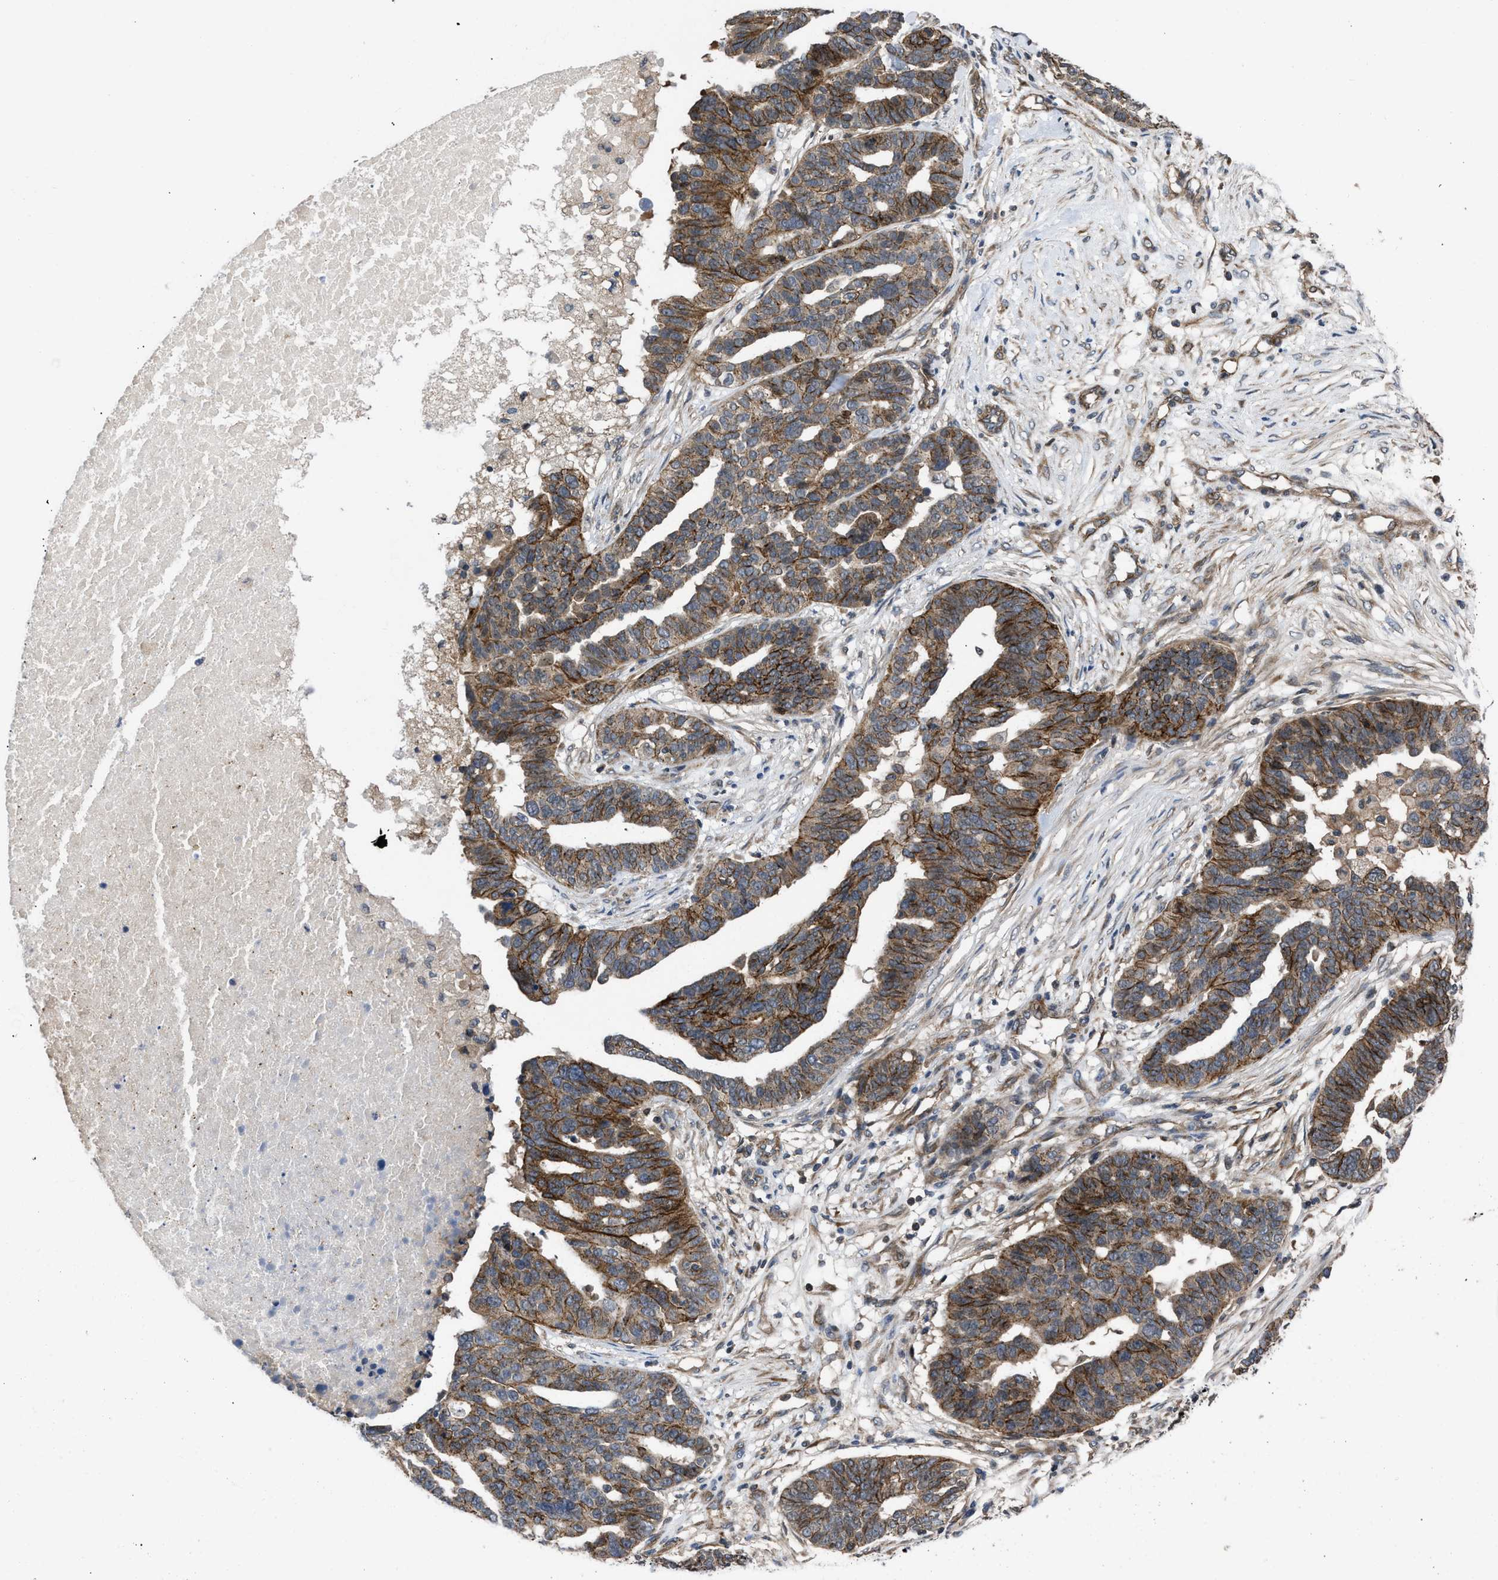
{"staining": {"intensity": "moderate", "quantity": "25%-75%", "location": "cytoplasmic/membranous"}, "tissue": "ovarian cancer", "cell_type": "Tumor cells", "image_type": "cancer", "snomed": [{"axis": "morphology", "description": "Cystadenocarcinoma, serous, NOS"}, {"axis": "topography", "description": "Ovary"}], "caption": "A high-resolution photomicrograph shows immunohistochemistry staining of ovarian cancer (serous cystadenocarcinoma), which demonstrates moderate cytoplasmic/membranous staining in approximately 25%-75% of tumor cells.", "gene": "GPATCH2L", "patient": {"sex": "female", "age": 59}}